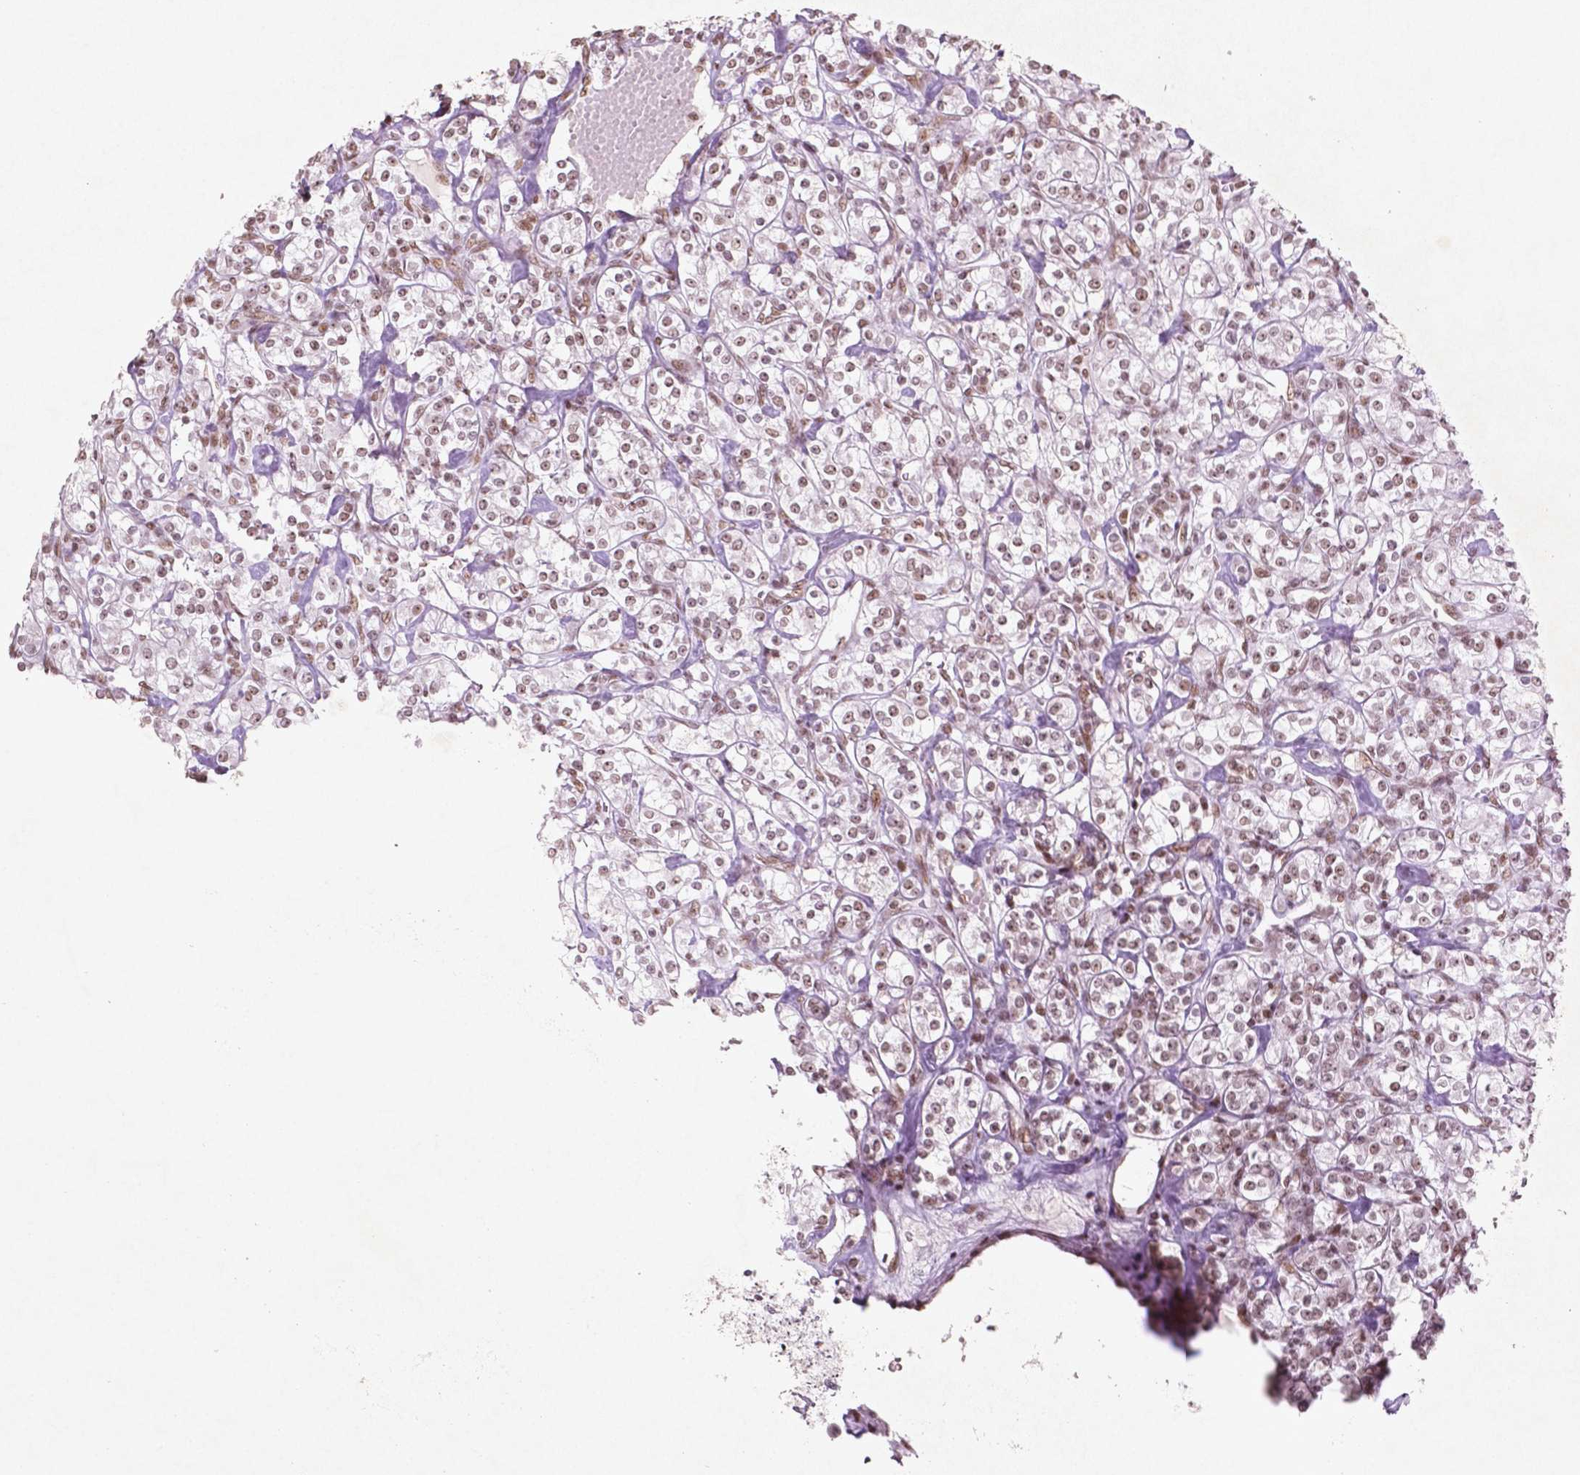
{"staining": {"intensity": "moderate", "quantity": ">75%", "location": "nuclear"}, "tissue": "renal cancer", "cell_type": "Tumor cells", "image_type": "cancer", "snomed": [{"axis": "morphology", "description": "Adenocarcinoma, NOS"}, {"axis": "topography", "description": "Kidney"}], "caption": "A photomicrograph of renal cancer stained for a protein shows moderate nuclear brown staining in tumor cells.", "gene": "HMG20B", "patient": {"sex": "male", "age": 77}}